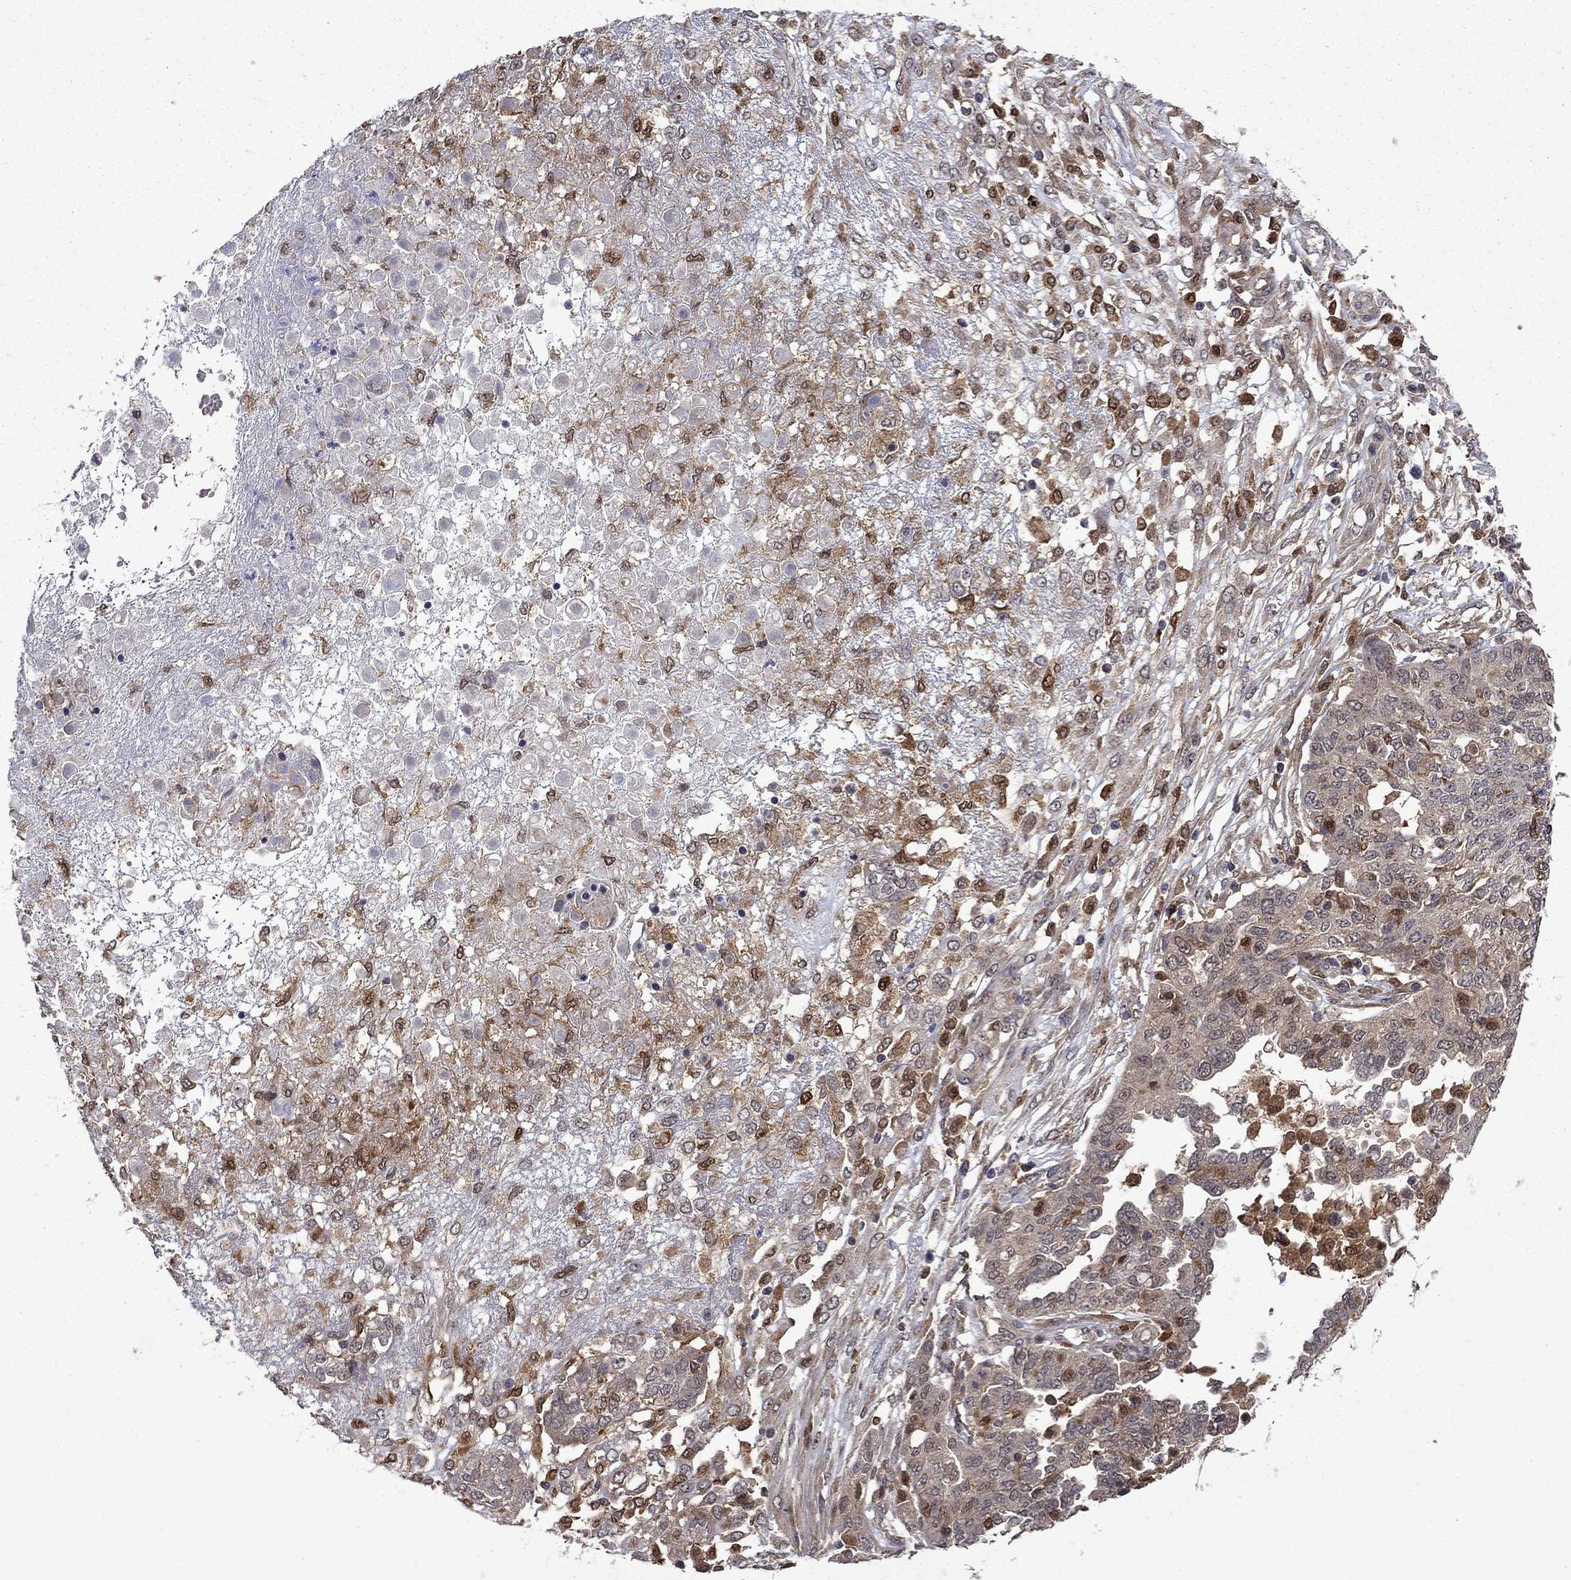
{"staining": {"intensity": "moderate", "quantity": "<25%", "location": "nuclear"}, "tissue": "ovarian cancer", "cell_type": "Tumor cells", "image_type": "cancer", "snomed": [{"axis": "morphology", "description": "Cystadenocarcinoma, serous, NOS"}, {"axis": "topography", "description": "Ovary"}], "caption": "Protein staining of ovarian serous cystadenocarcinoma tissue shows moderate nuclear expression in about <25% of tumor cells. The protein is stained brown, and the nuclei are stained in blue (DAB IHC with brightfield microscopy, high magnification).", "gene": "TPMT", "patient": {"sex": "female", "age": 67}}